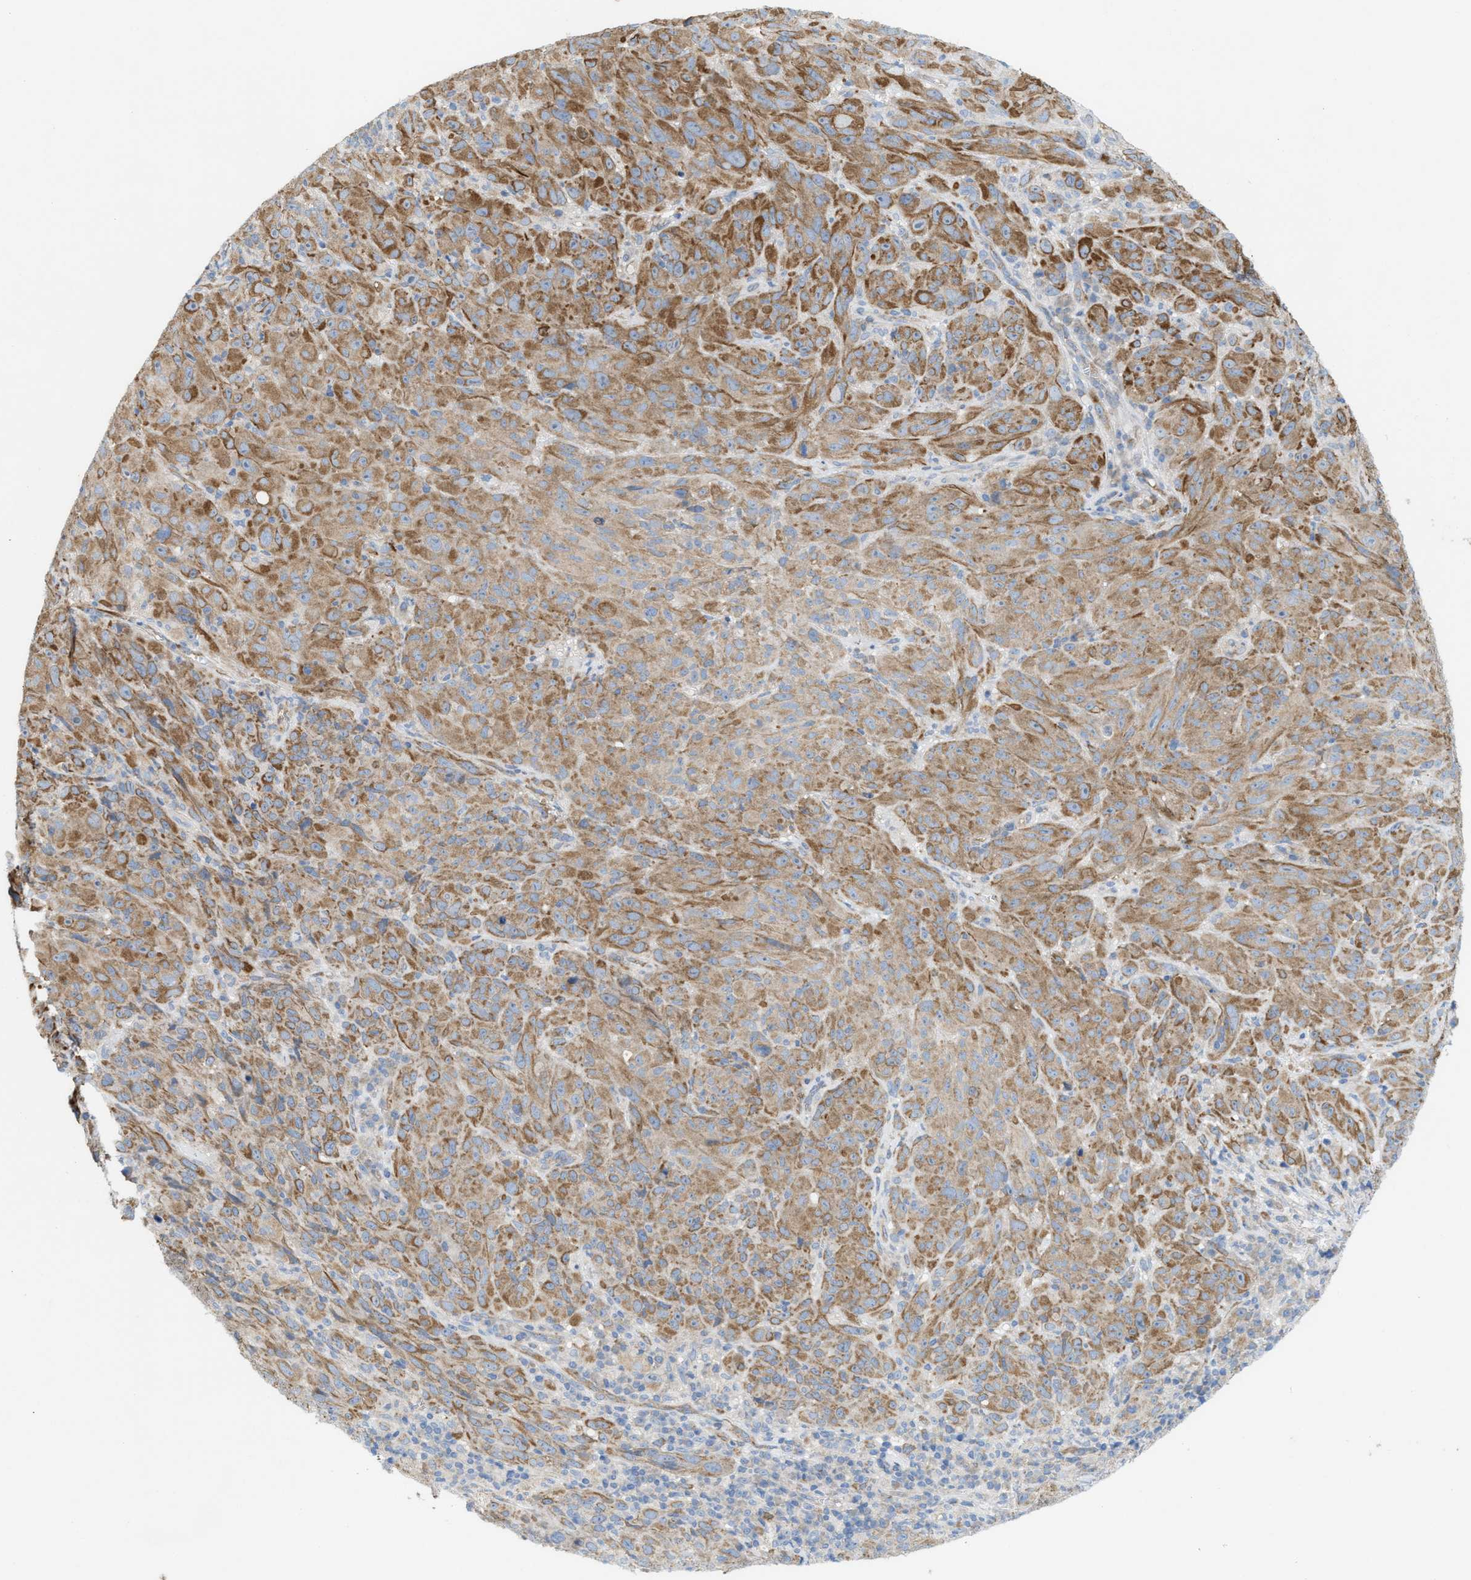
{"staining": {"intensity": "moderate", "quantity": ">75%", "location": "cytoplasmic/membranous"}, "tissue": "melanoma", "cell_type": "Tumor cells", "image_type": "cancer", "snomed": [{"axis": "morphology", "description": "Malignant melanoma, NOS"}, {"axis": "topography", "description": "Skin of head"}], "caption": "Malignant melanoma stained for a protein (brown) demonstrates moderate cytoplasmic/membranous positive staining in about >75% of tumor cells.", "gene": "UBAP2", "patient": {"sex": "male", "age": 96}}